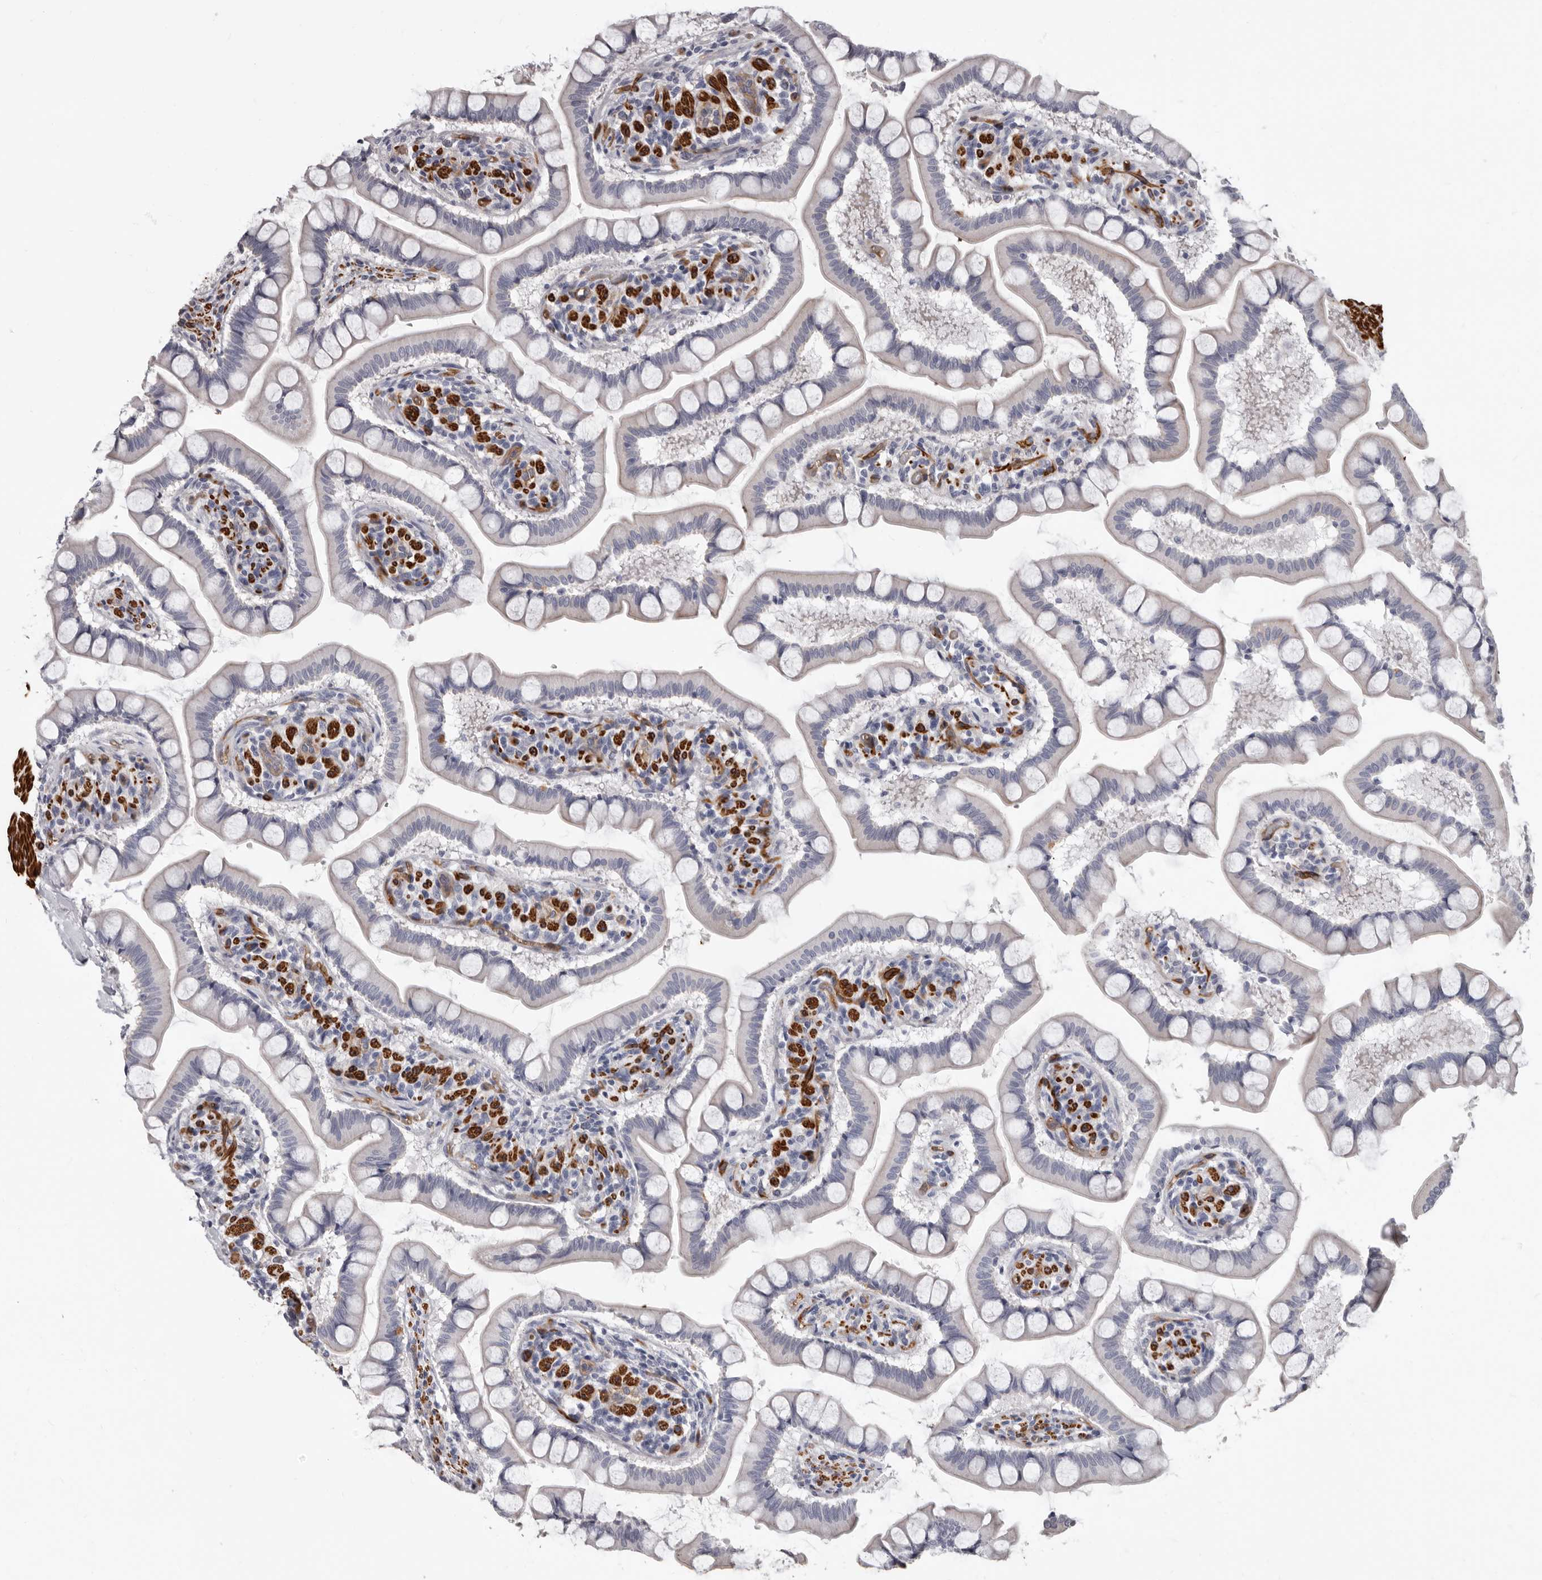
{"staining": {"intensity": "negative", "quantity": "none", "location": "none"}, "tissue": "small intestine", "cell_type": "Glandular cells", "image_type": "normal", "snomed": [{"axis": "morphology", "description": "Normal tissue, NOS"}, {"axis": "topography", "description": "Small intestine"}], "caption": "Glandular cells show no significant staining in normal small intestine. (Brightfield microscopy of DAB (3,3'-diaminobenzidine) immunohistochemistry (IHC) at high magnification).", "gene": "ADGRL4", "patient": {"sex": "male", "age": 41}}